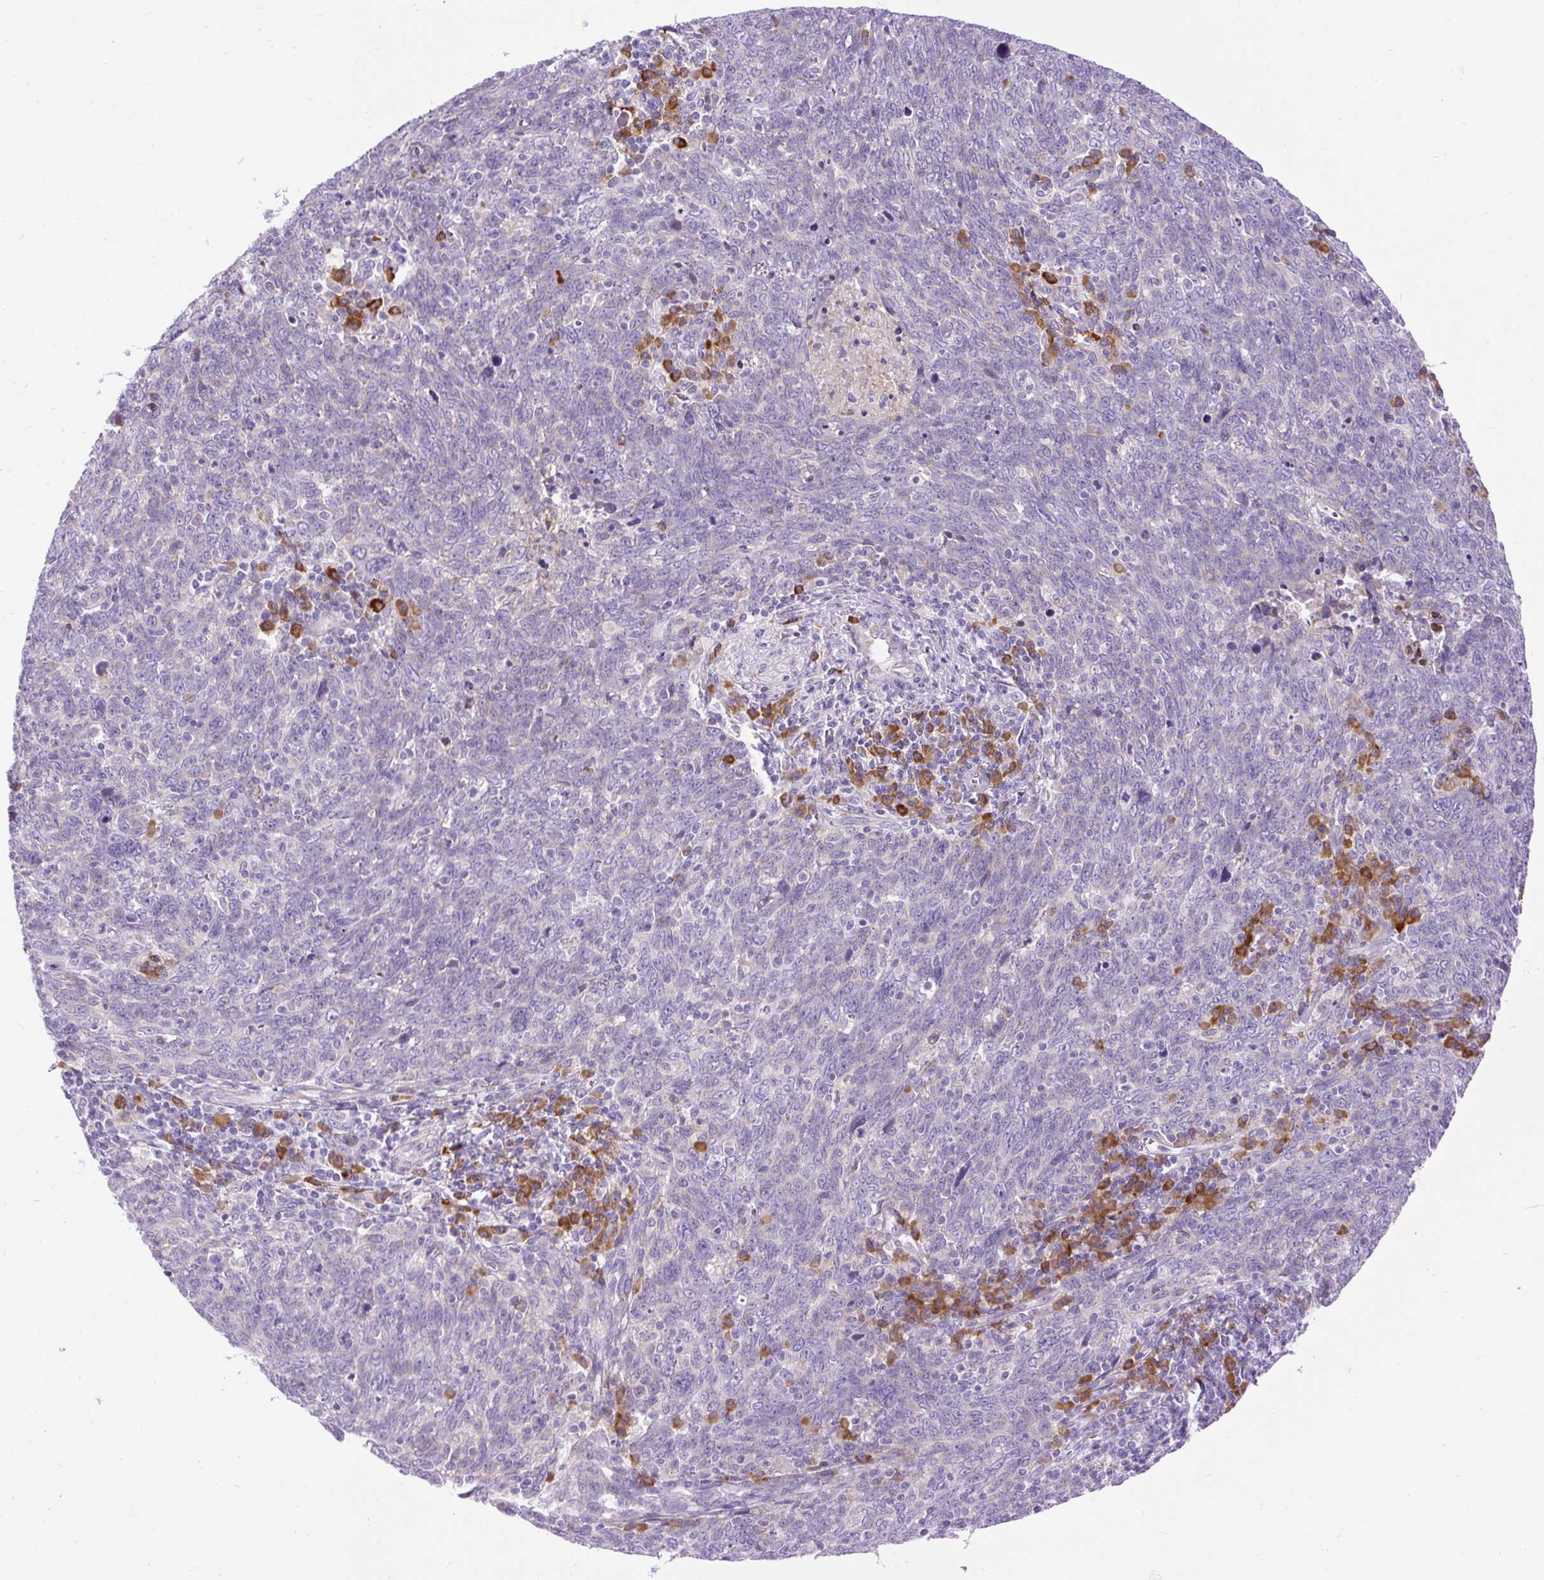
{"staining": {"intensity": "negative", "quantity": "none", "location": "none"}, "tissue": "lung cancer", "cell_type": "Tumor cells", "image_type": "cancer", "snomed": [{"axis": "morphology", "description": "Squamous cell carcinoma, NOS"}, {"axis": "topography", "description": "Lung"}], "caption": "High magnification brightfield microscopy of lung squamous cell carcinoma stained with DAB (brown) and counterstained with hematoxylin (blue): tumor cells show no significant positivity. (DAB immunohistochemistry (IHC), high magnification).", "gene": "SYBU", "patient": {"sex": "female", "age": 72}}